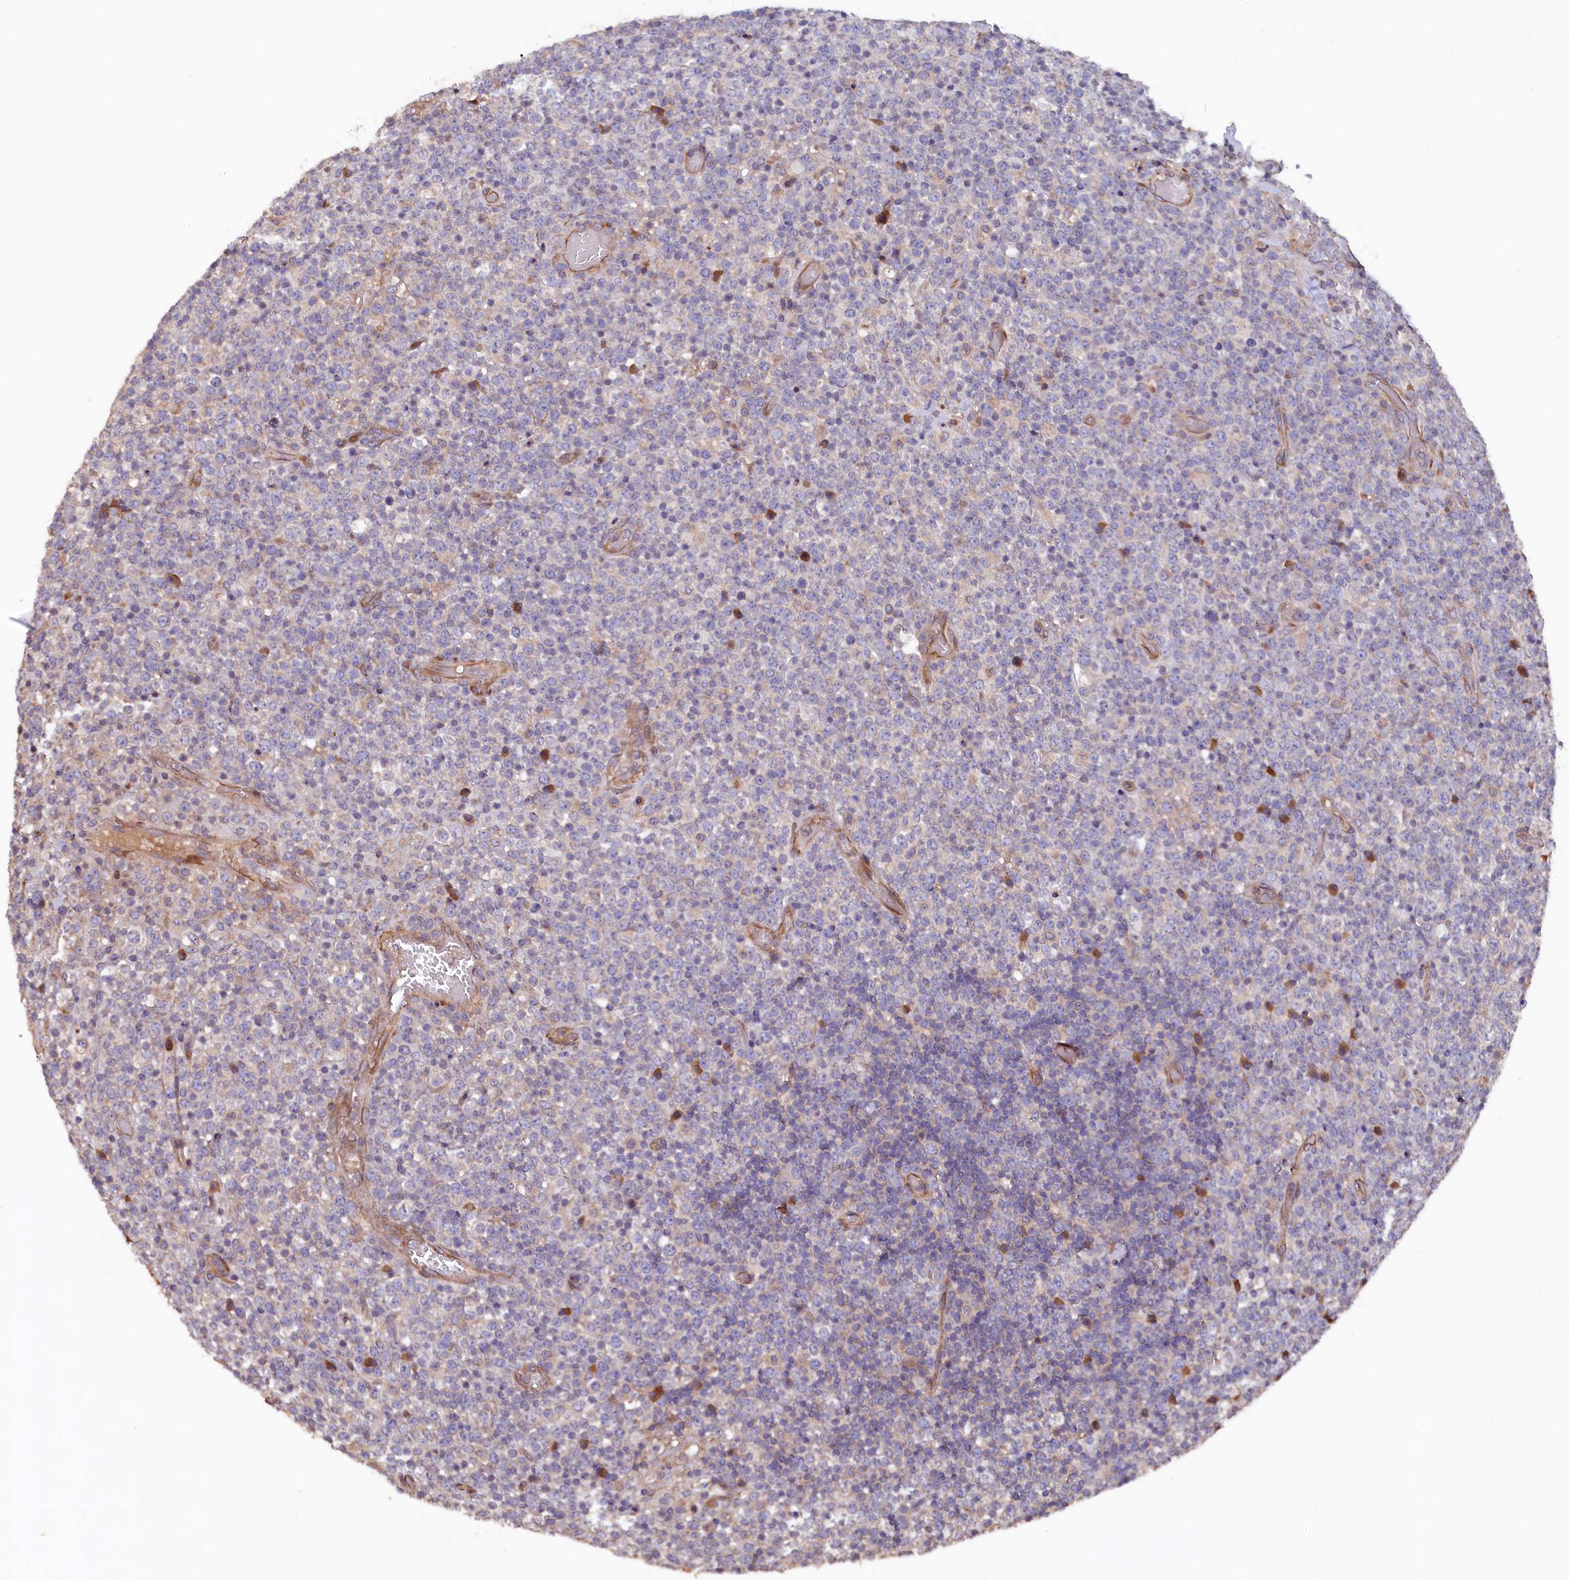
{"staining": {"intensity": "negative", "quantity": "none", "location": "none"}, "tissue": "lymphoma", "cell_type": "Tumor cells", "image_type": "cancer", "snomed": [{"axis": "morphology", "description": "Malignant lymphoma, non-Hodgkin's type, High grade"}, {"axis": "topography", "description": "Colon"}], "caption": "Immunohistochemical staining of human malignant lymphoma, non-Hodgkin's type (high-grade) reveals no significant positivity in tumor cells.", "gene": "GREB1L", "patient": {"sex": "female", "age": 53}}